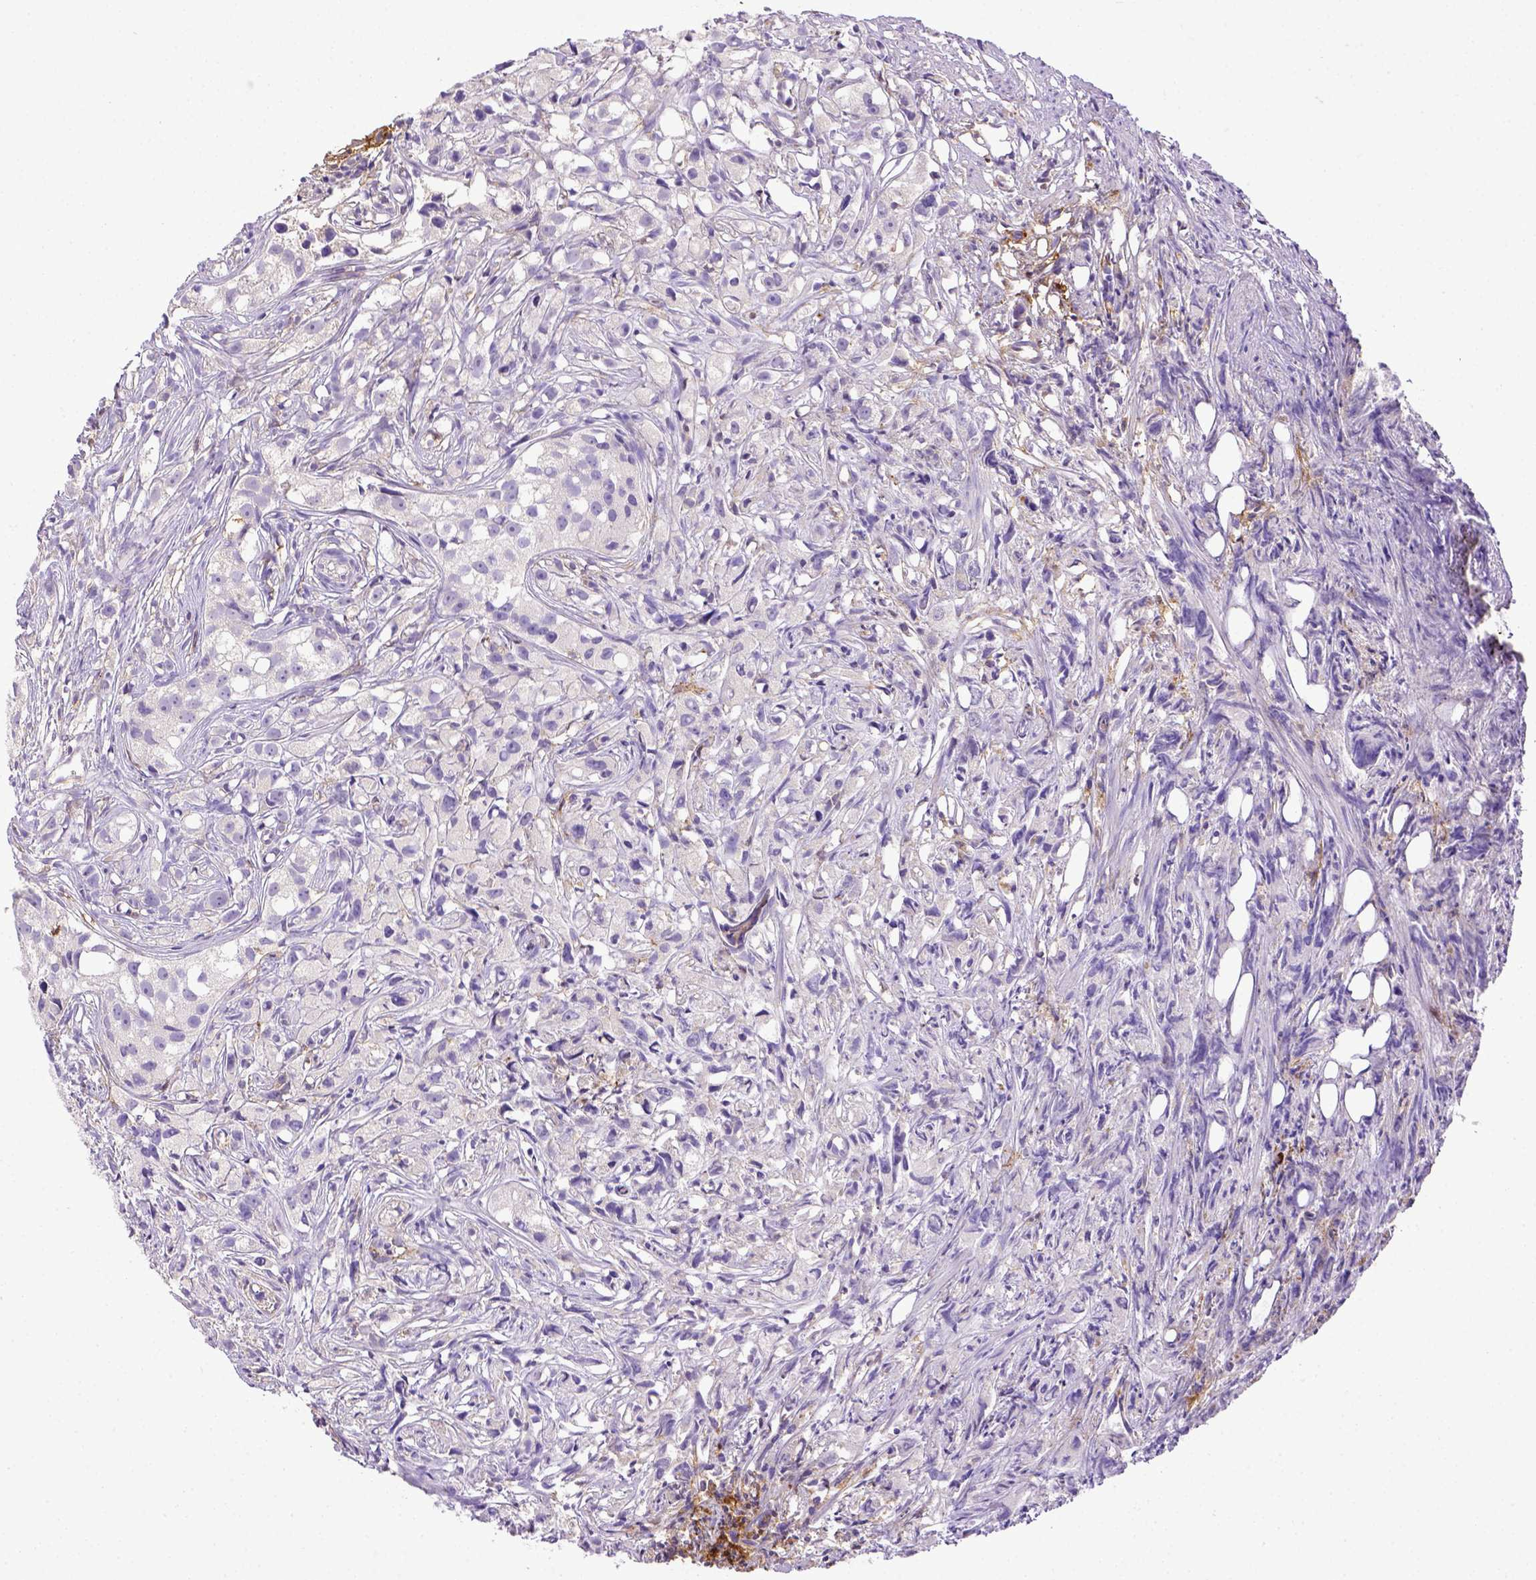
{"staining": {"intensity": "negative", "quantity": "none", "location": "none"}, "tissue": "prostate cancer", "cell_type": "Tumor cells", "image_type": "cancer", "snomed": [{"axis": "morphology", "description": "Adenocarcinoma, High grade"}, {"axis": "topography", "description": "Prostate"}], "caption": "The image displays no staining of tumor cells in prostate high-grade adenocarcinoma.", "gene": "CD40", "patient": {"sex": "male", "age": 68}}